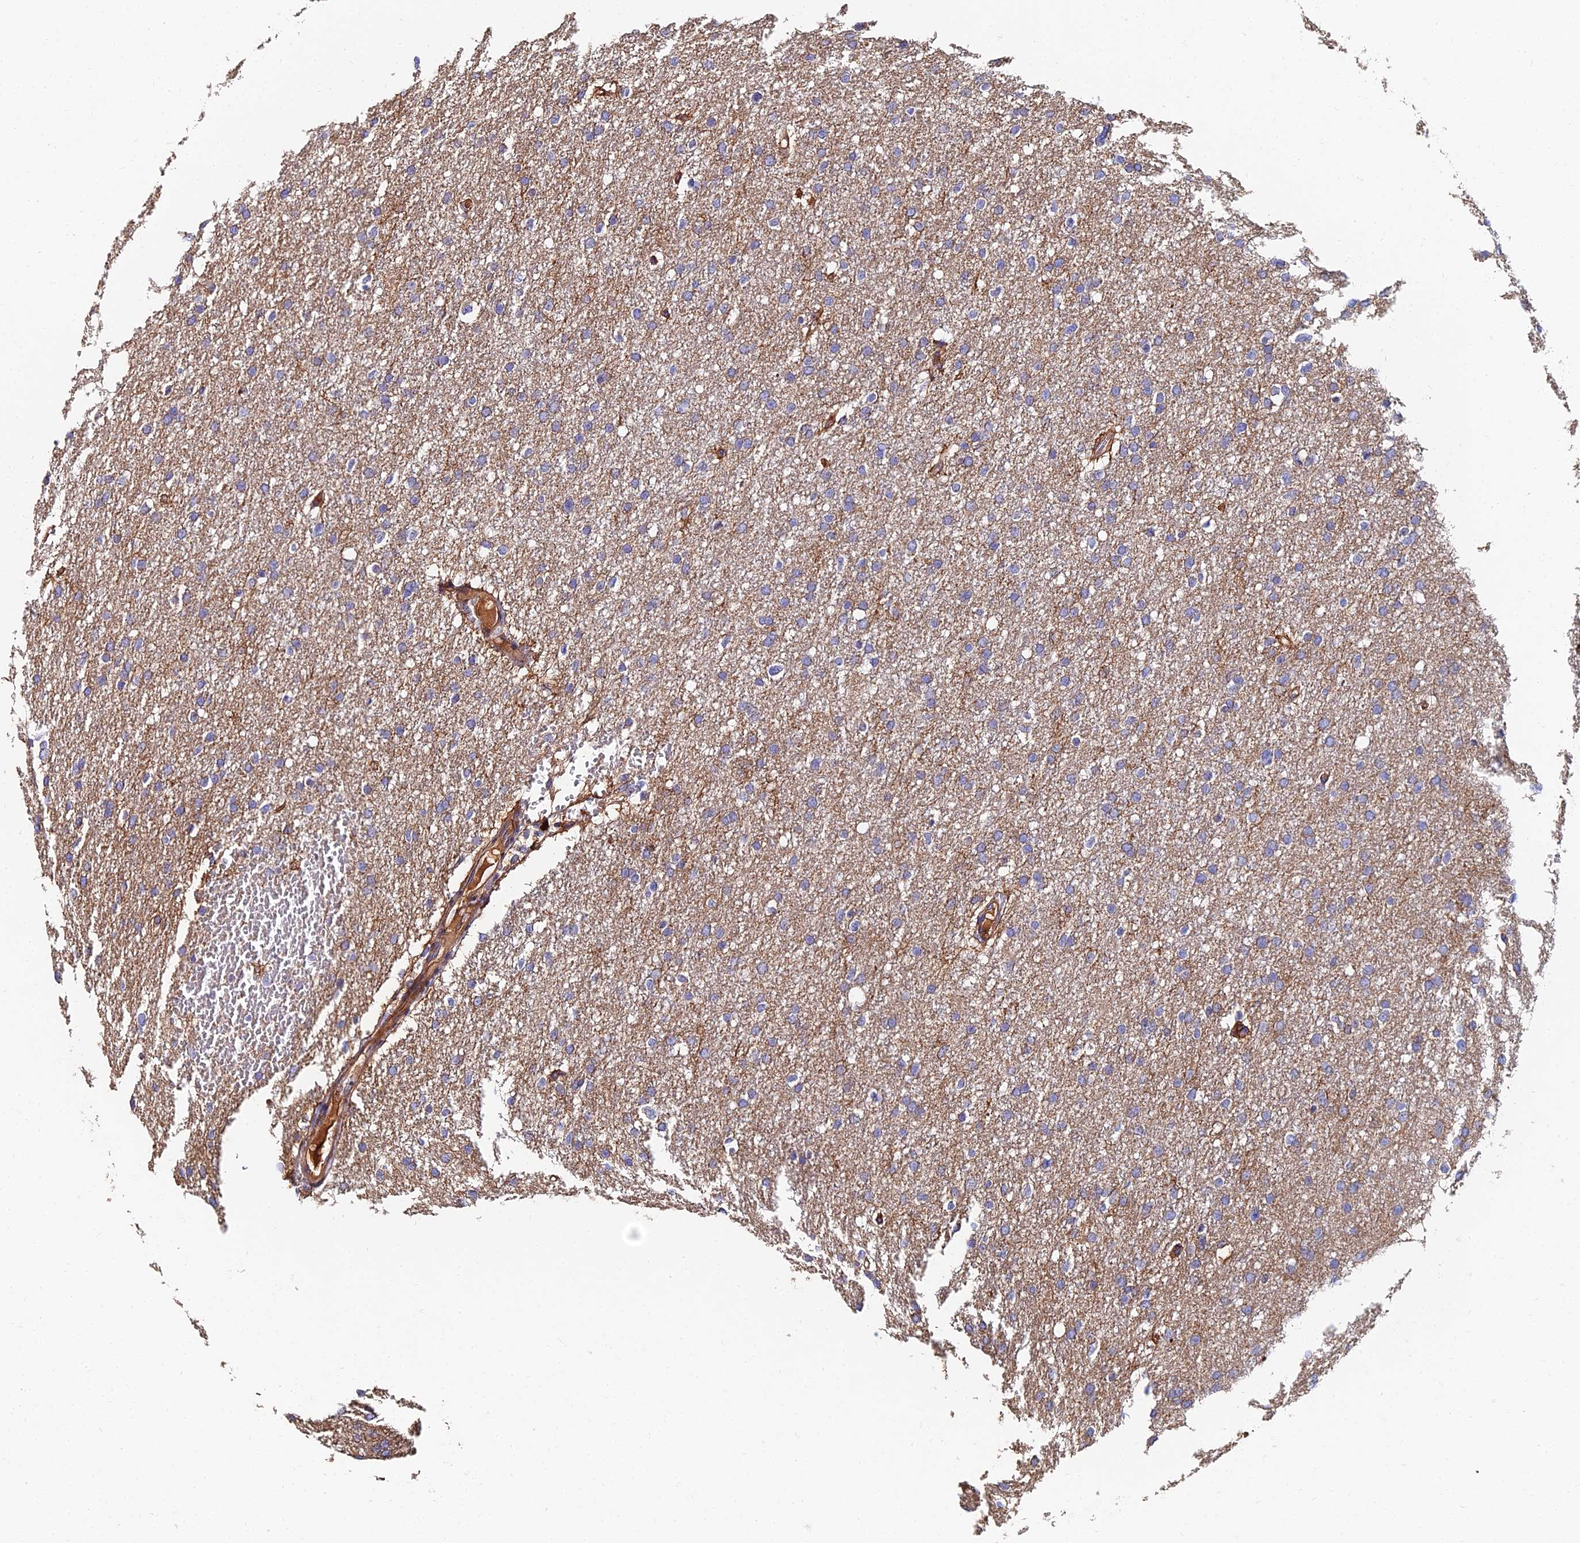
{"staining": {"intensity": "weak", "quantity": "25%-75%", "location": "cytoplasmic/membranous"}, "tissue": "glioma", "cell_type": "Tumor cells", "image_type": "cancer", "snomed": [{"axis": "morphology", "description": "Glioma, malignant, High grade"}, {"axis": "topography", "description": "Cerebral cortex"}], "caption": "Immunohistochemical staining of high-grade glioma (malignant) demonstrates low levels of weak cytoplasmic/membranous staining in approximately 25%-75% of tumor cells. (DAB (3,3'-diaminobenzidine) IHC with brightfield microscopy, high magnification).", "gene": "EXT1", "patient": {"sex": "female", "age": 36}}